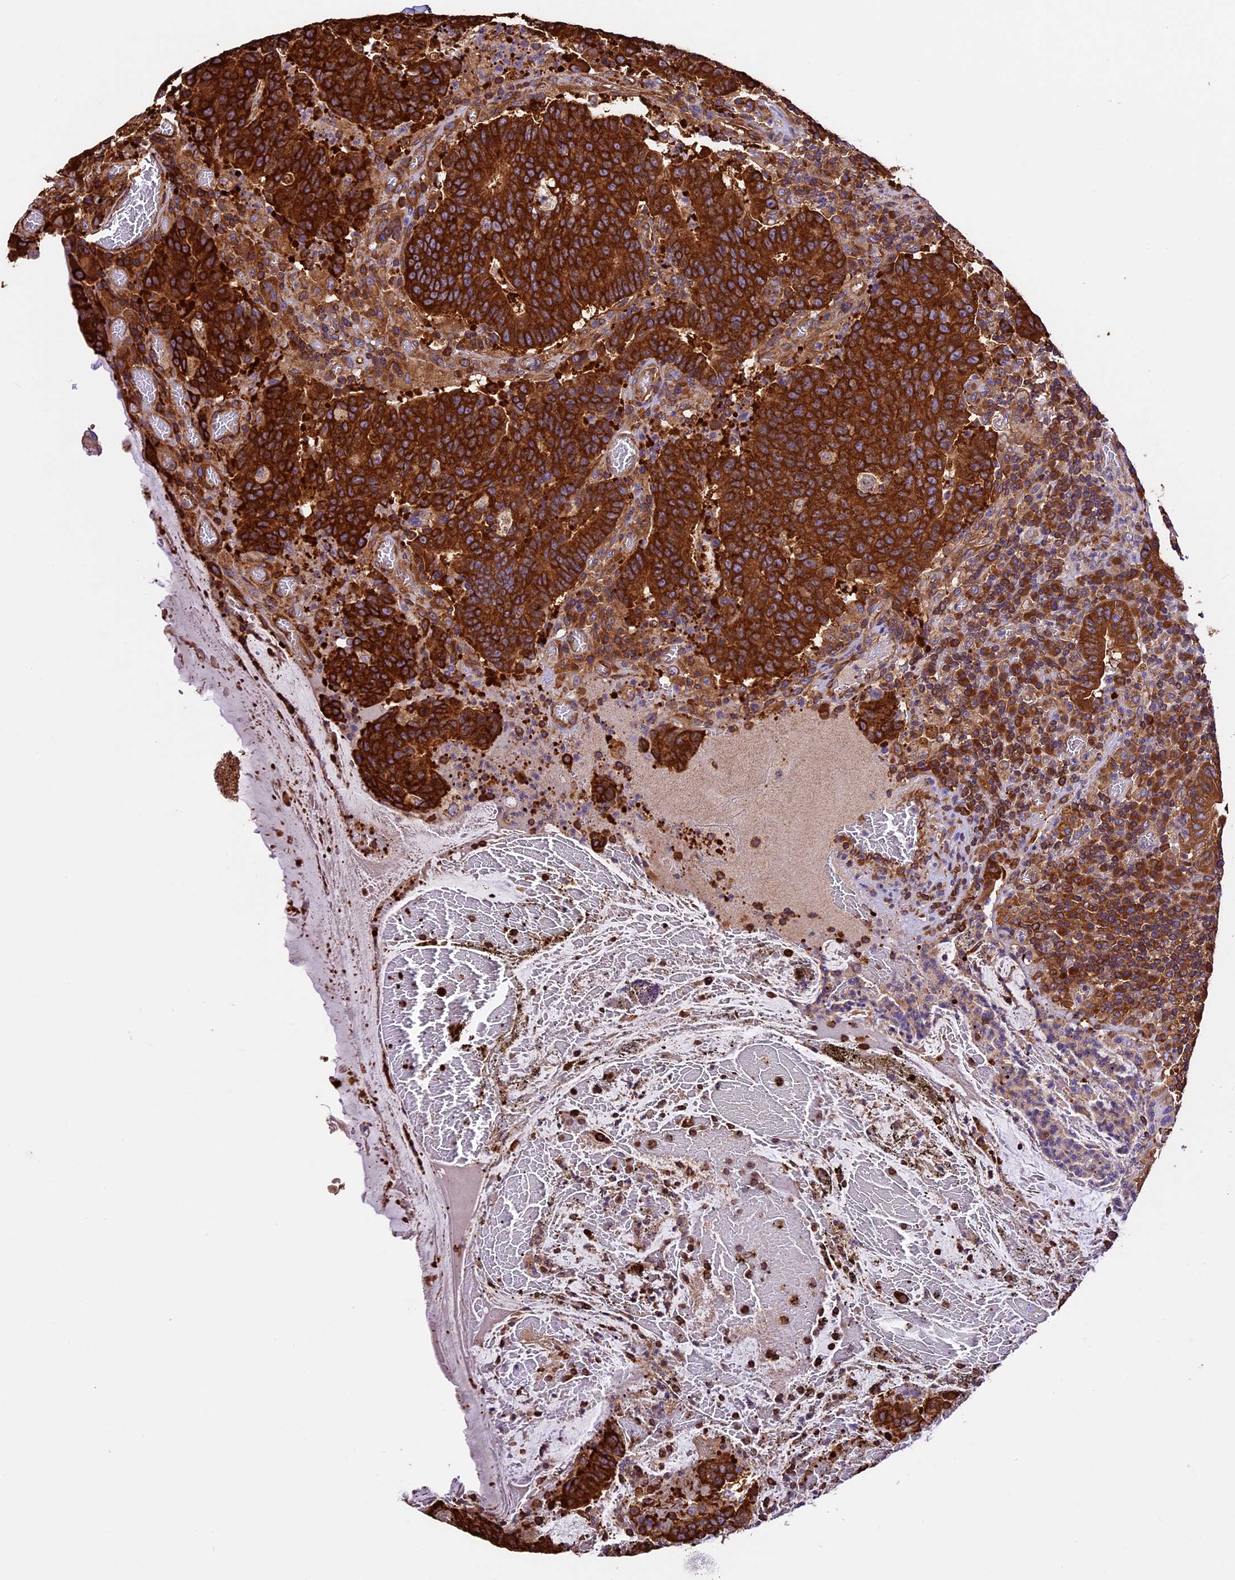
{"staining": {"intensity": "strong", "quantity": ">75%", "location": "cytoplasmic/membranous"}, "tissue": "colorectal cancer", "cell_type": "Tumor cells", "image_type": "cancer", "snomed": [{"axis": "morphology", "description": "Adenocarcinoma, NOS"}, {"axis": "topography", "description": "Colon"}], "caption": "The image exhibits staining of colorectal adenocarcinoma, revealing strong cytoplasmic/membranous protein staining (brown color) within tumor cells. Nuclei are stained in blue.", "gene": "KARS1", "patient": {"sex": "female", "age": 75}}